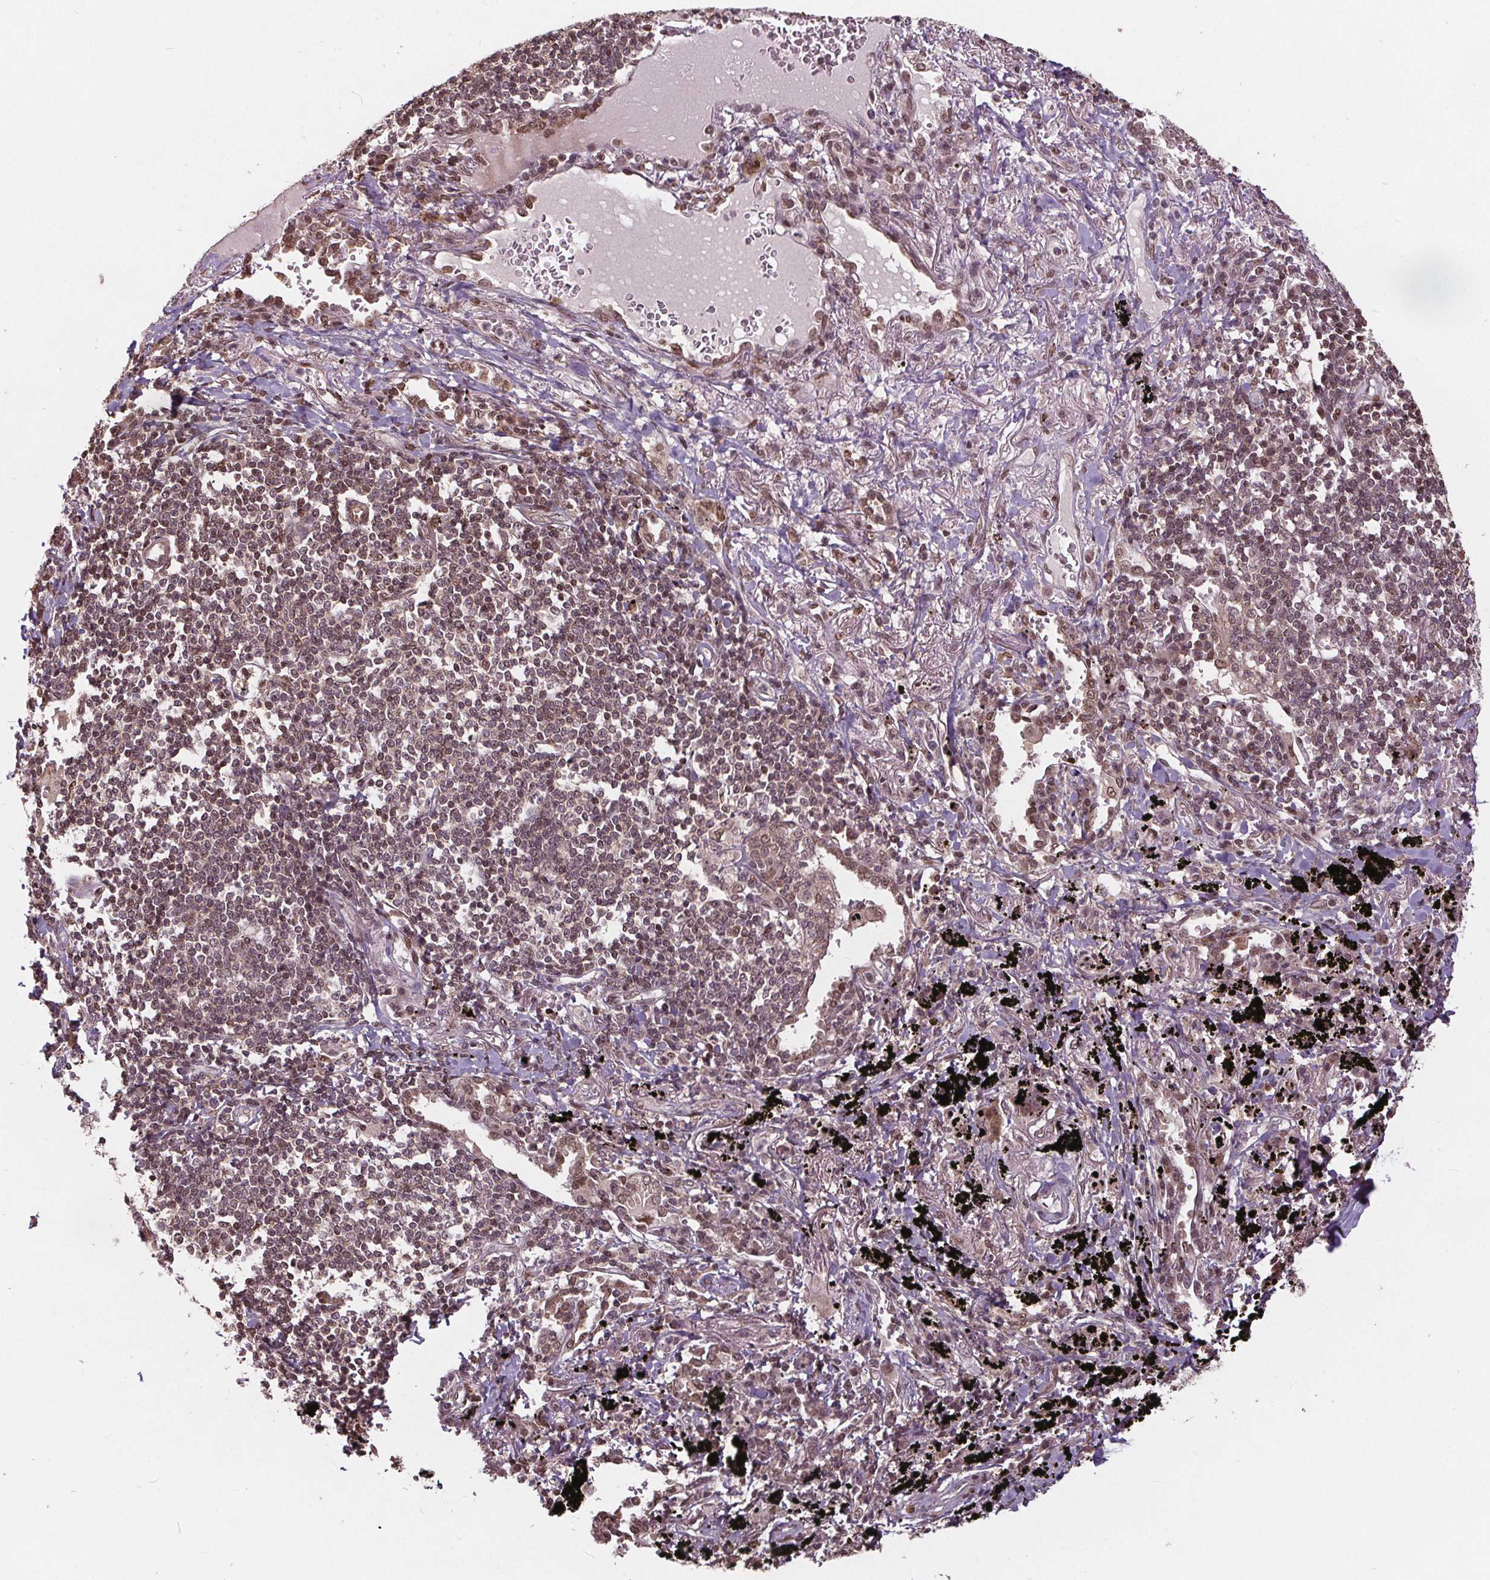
{"staining": {"intensity": "moderate", "quantity": "<25%", "location": "nuclear"}, "tissue": "lung cancer", "cell_type": "Tumor cells", "image_type": "cancer", "snomed": [{"axis": "morphology", "description": "Squamous cell carcinoma, NOS"}, {"axis": "topography", "description": "Lung"}], "caption": "Protein staining of lung squamous cell carcinoma tissue exhibits moderate nuclear staining in about <25% of tumor cells. Immunohistochemistry (ihc) stains the protein in brown and the nuclei are stained blue.", "gene": "HIF1AN", "patient": {"sex": "male", "age": 78}}